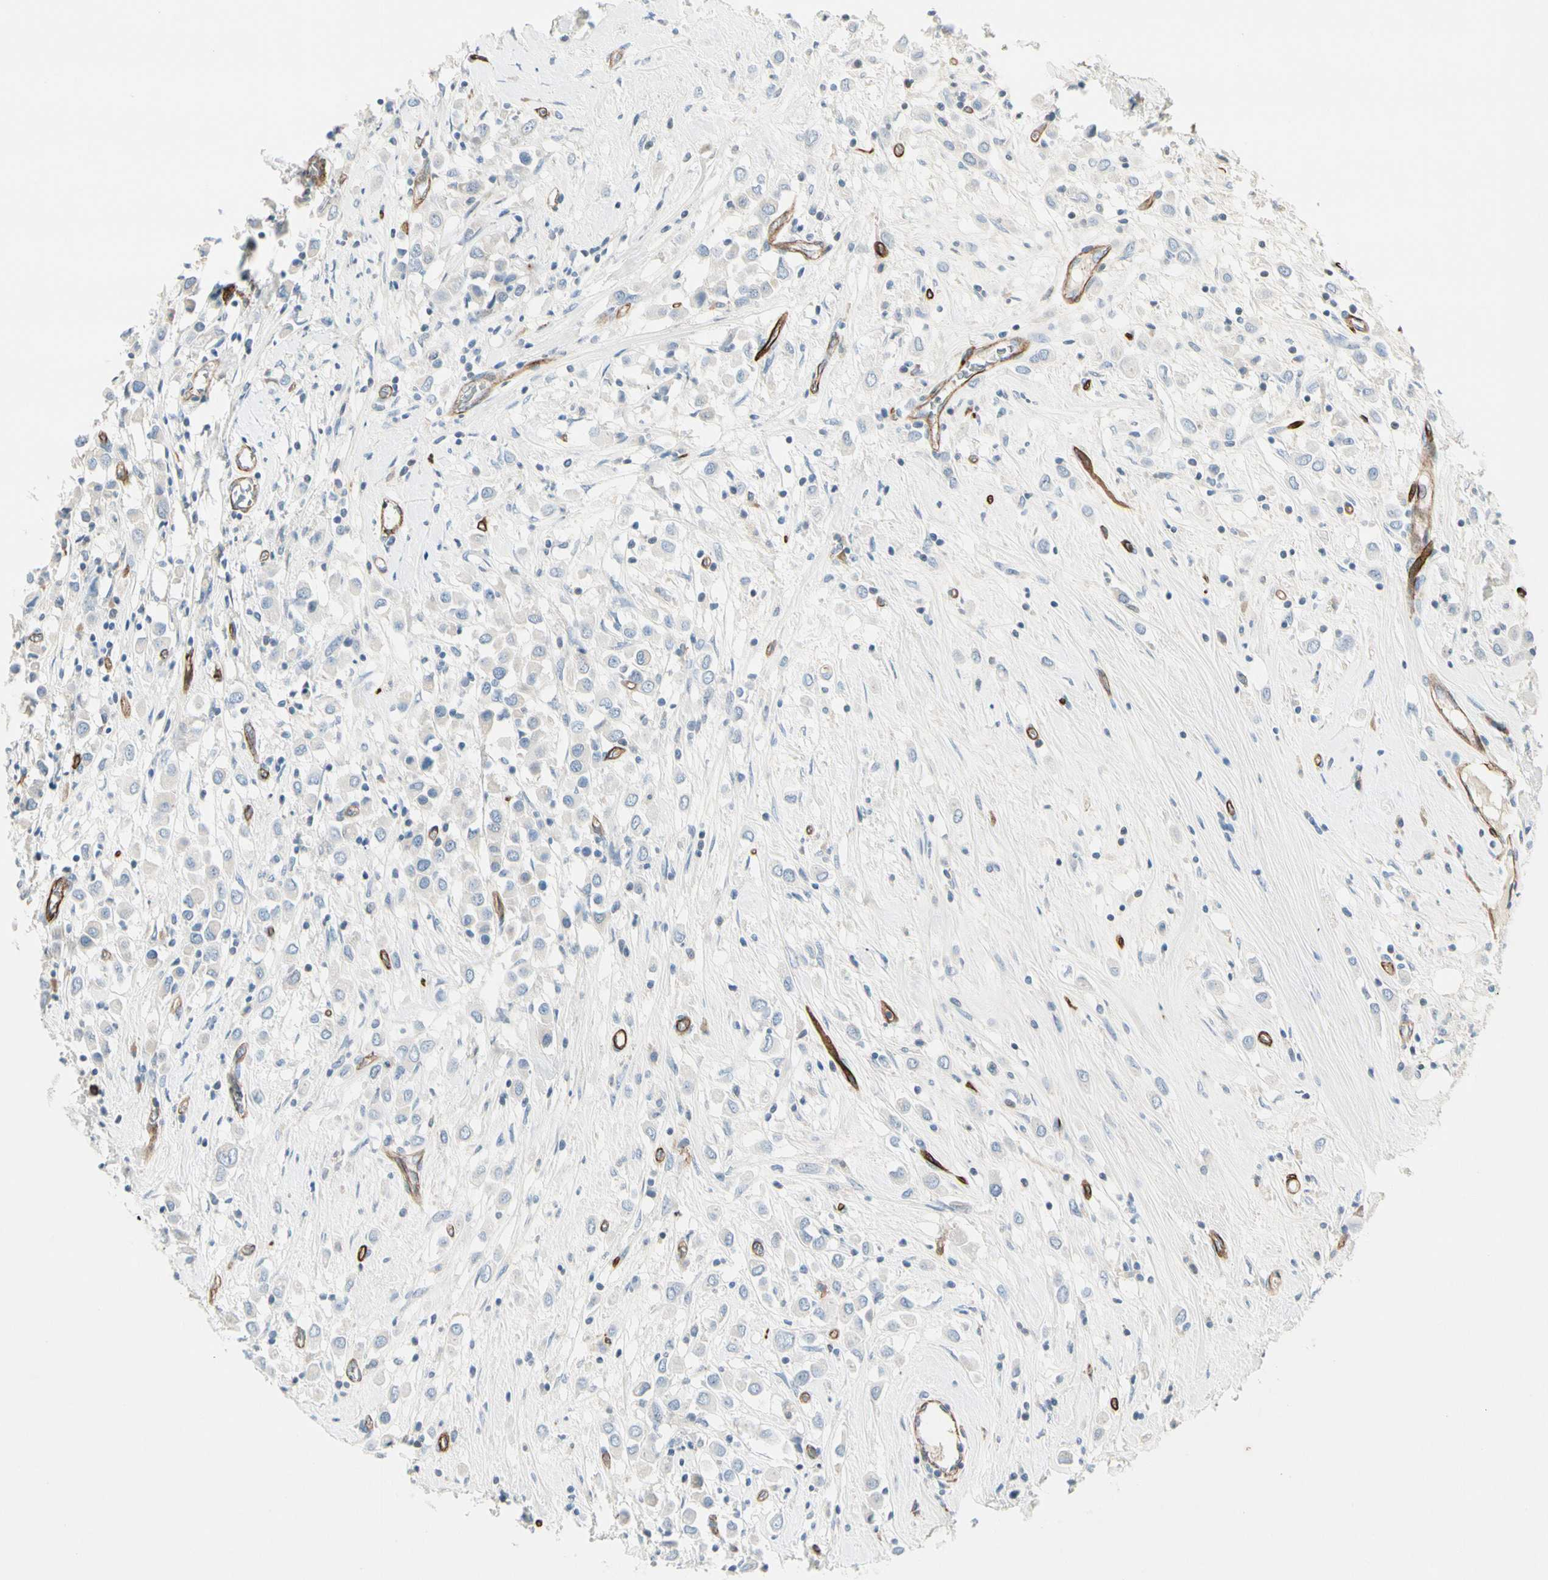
{"staining": {"intensity": "negative", "quantity": "none", "location": "none"}, "tissue": "breast cancer", "cell_type": "Tumor cells", "image_type": "cancer", "snomed": [{"axis": "morphology", "description": "Duct carcinoma"}, {"axis": "topography", "description": "Breast"}], "caption": "High magnification brightfield microscopy of breast cancer (invasive ductal carcinoma) stained with DAB (3,3'-diaminobenzidine) (brown) and counterstained with hematoxylin (blue): tumor cells show no significant positivity. (Stains: DAB IHC with hematoxylin counter stain, Microscopy: brightfield microscopy at high magnification).", "gene": "CD93", "patient": {"sex": "female", "age": 61}}